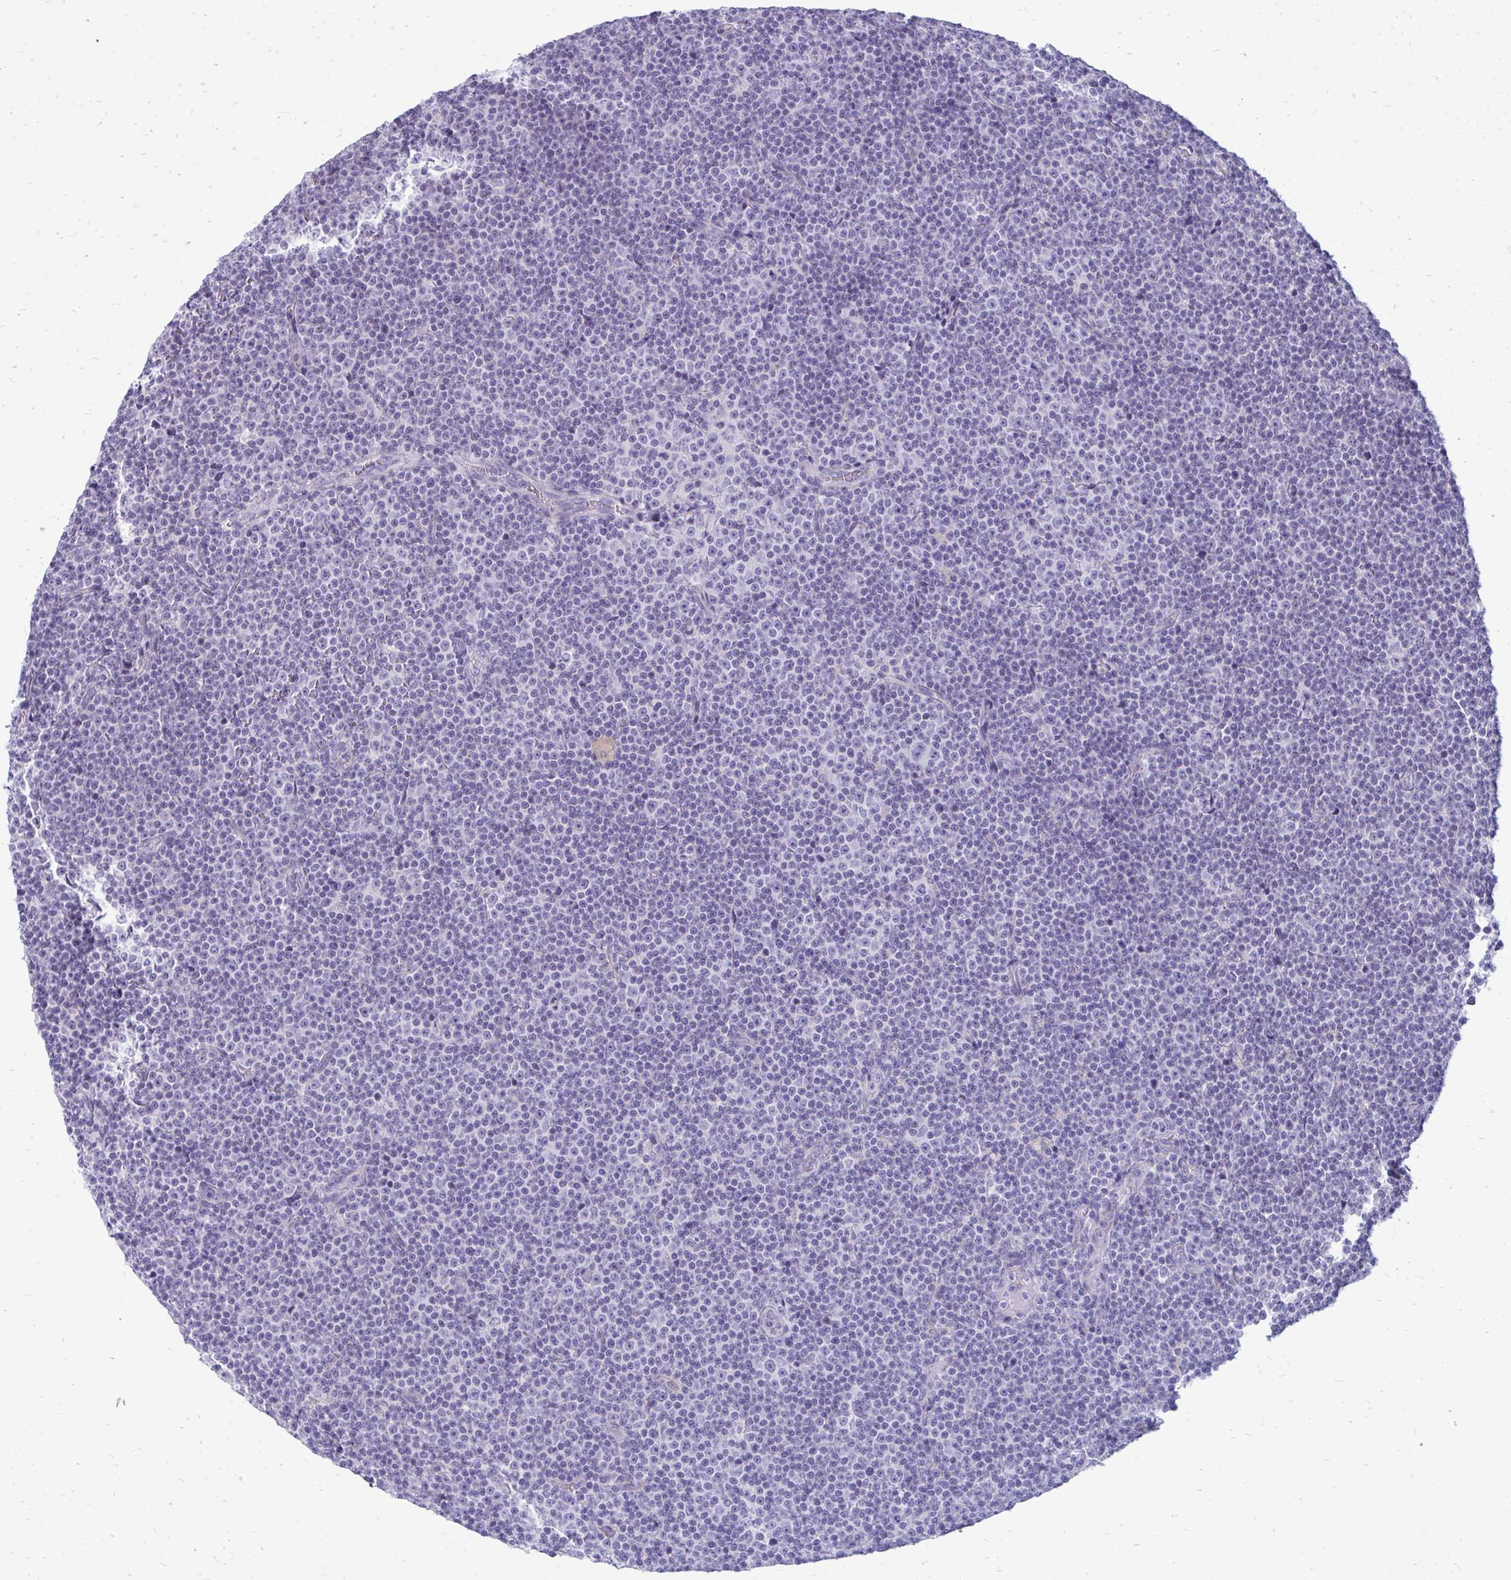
{"staining": {"intensity": "negative", "quantity": "none", "location": "none"}, "tissue": "lymphoma", "cell_type": "Tumor cells", "image_type": "cancer", "snomed": [{"axis": "morphology", "description": "Malignant lymphoma, non-Hodgkin's type, Low grade"}, {"axis": "topography", "description": "Lymph node"}], "caption": "Tumor cells show no significant staining in low-grade malignant lymphoma, non-Hodgkin's type.", "gene": "FABP3", "patient": {"sex": "female", "age": 67}}